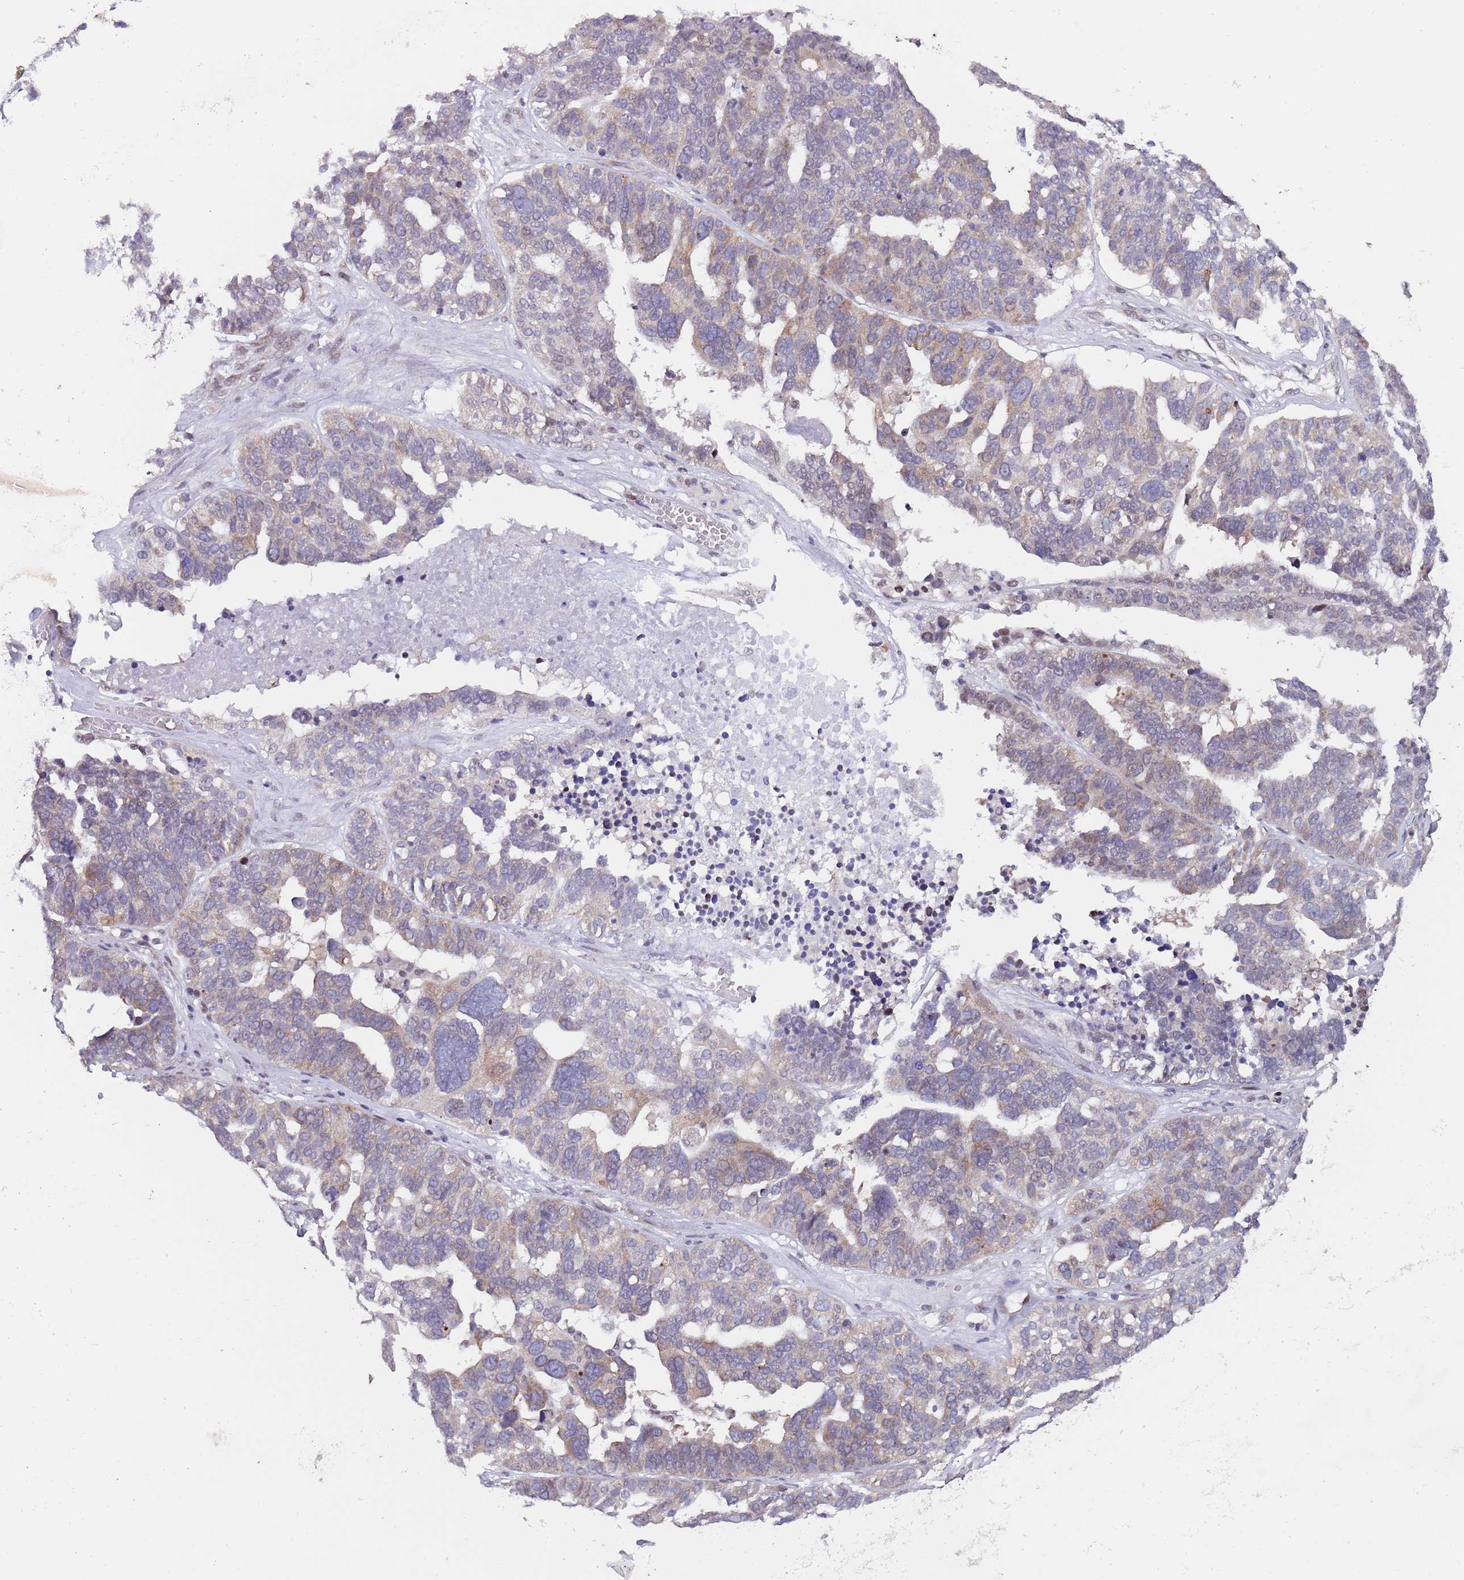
{"staining": {"intensity": "weak", "quantity": "<25%", "location": "cytoplasmic/membranous"}, "tissue": "ovarian cancer", "cell_type": "Tumor cells", "image_type": "cancer", "snomed": [{"axis": "morphology", "description": "Cystadenocarcinoma, serous, NOS"}, {"axis": "topography", "description": "Ovary"}], "caption": "The image shows no significant positivity in tumor cells of ovarian cancer (serous cystadenocarcinoma).", "gene": "SLC25A32", "patient": {"sex": "female", "age": 59}}